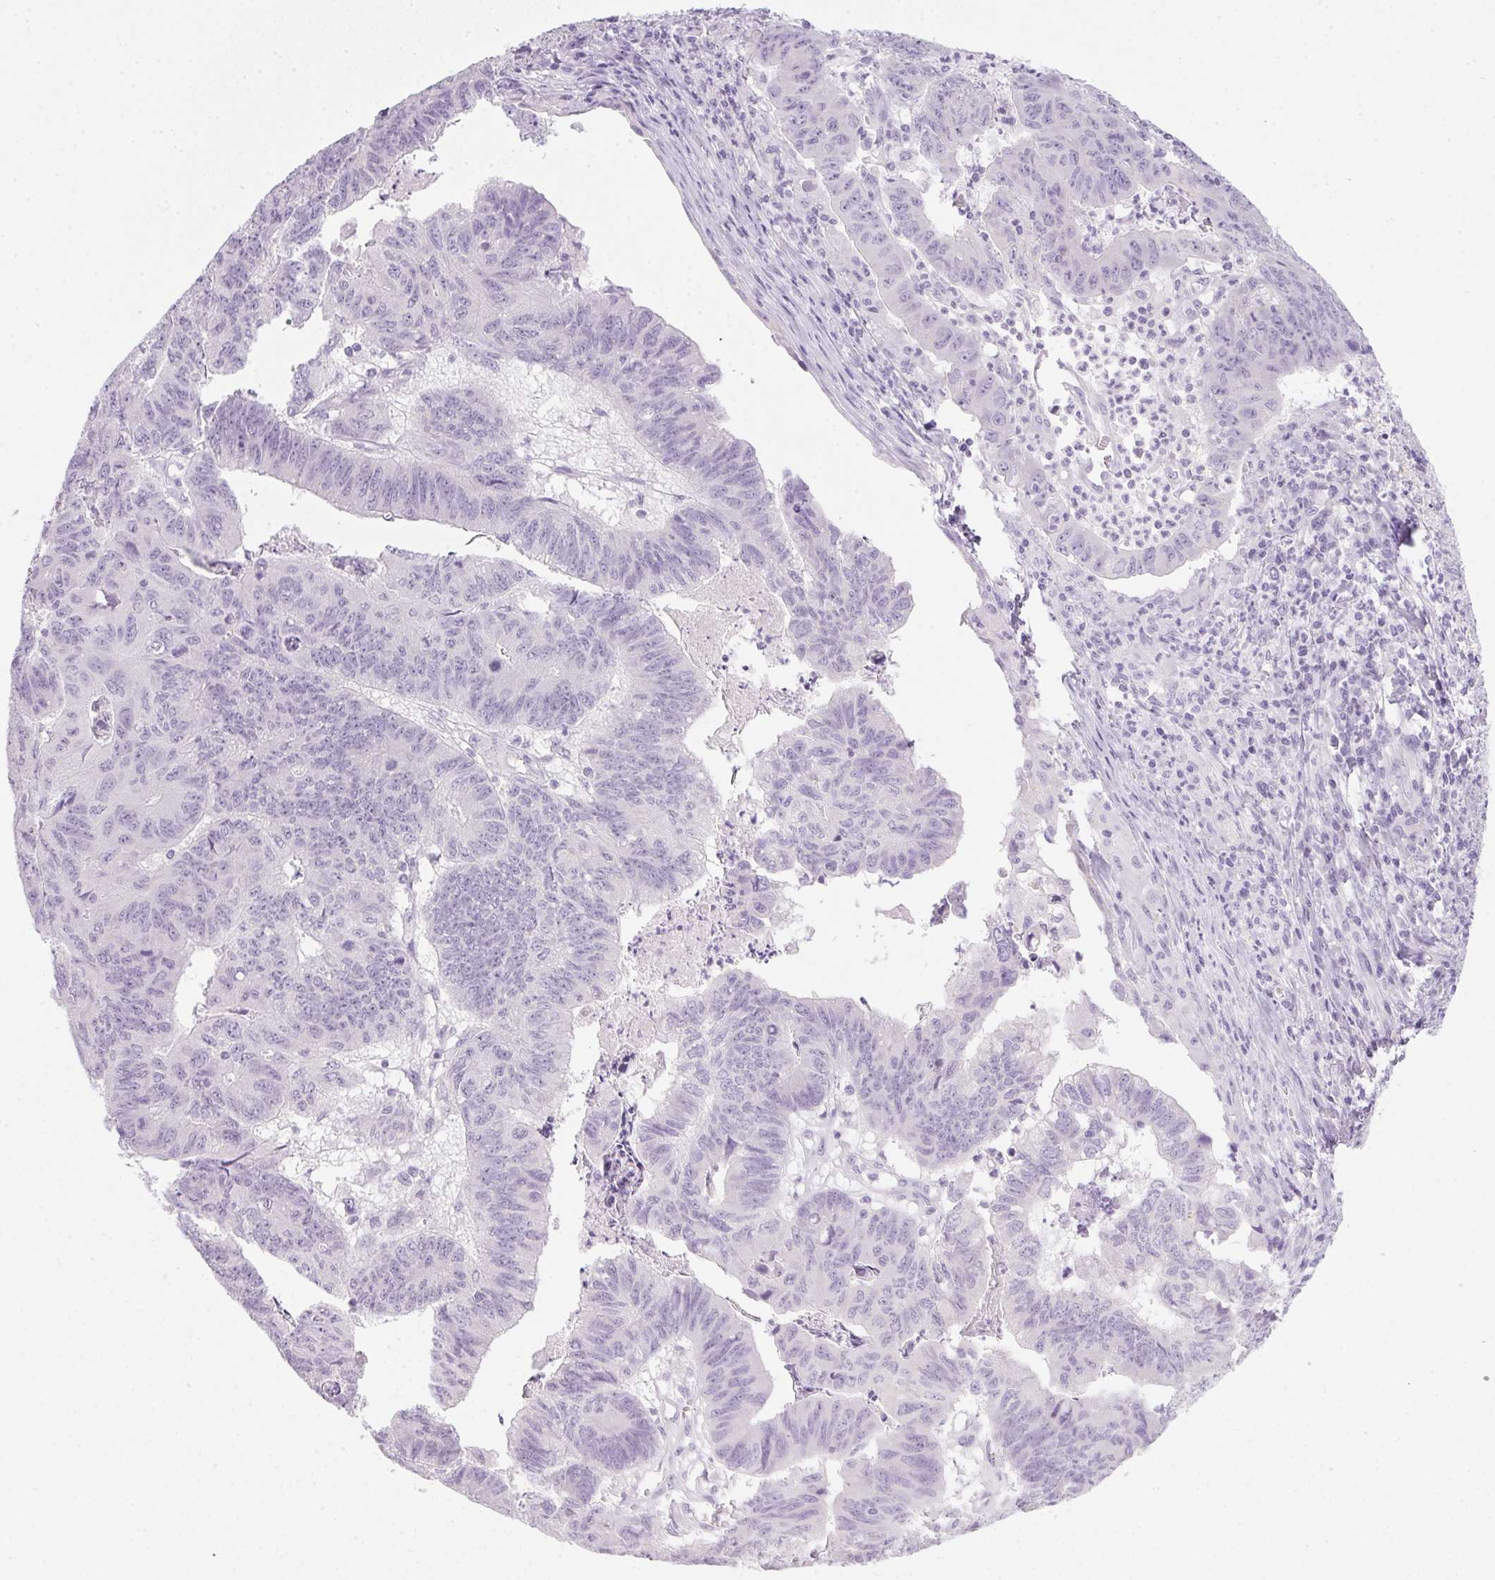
{"staining": {"intensity": "negative", "quantity": "none", "location": "none"}, "tissue": "stomach cancer", "cell_type": "Tumor cells", "image_type": "cancer", "snomed": [{"axis": "morphology", "description": "Adenocarcinoma, NOS"}, {"axis": "topography", "description": "Stomach, lower"}], "caption": "Histopathology image shows no protein positivity in tumor cells of adenocarcinoma (stomach) tissue.", "gene": "POPDC2", "patient": {"sex": "male", "age": 77}}